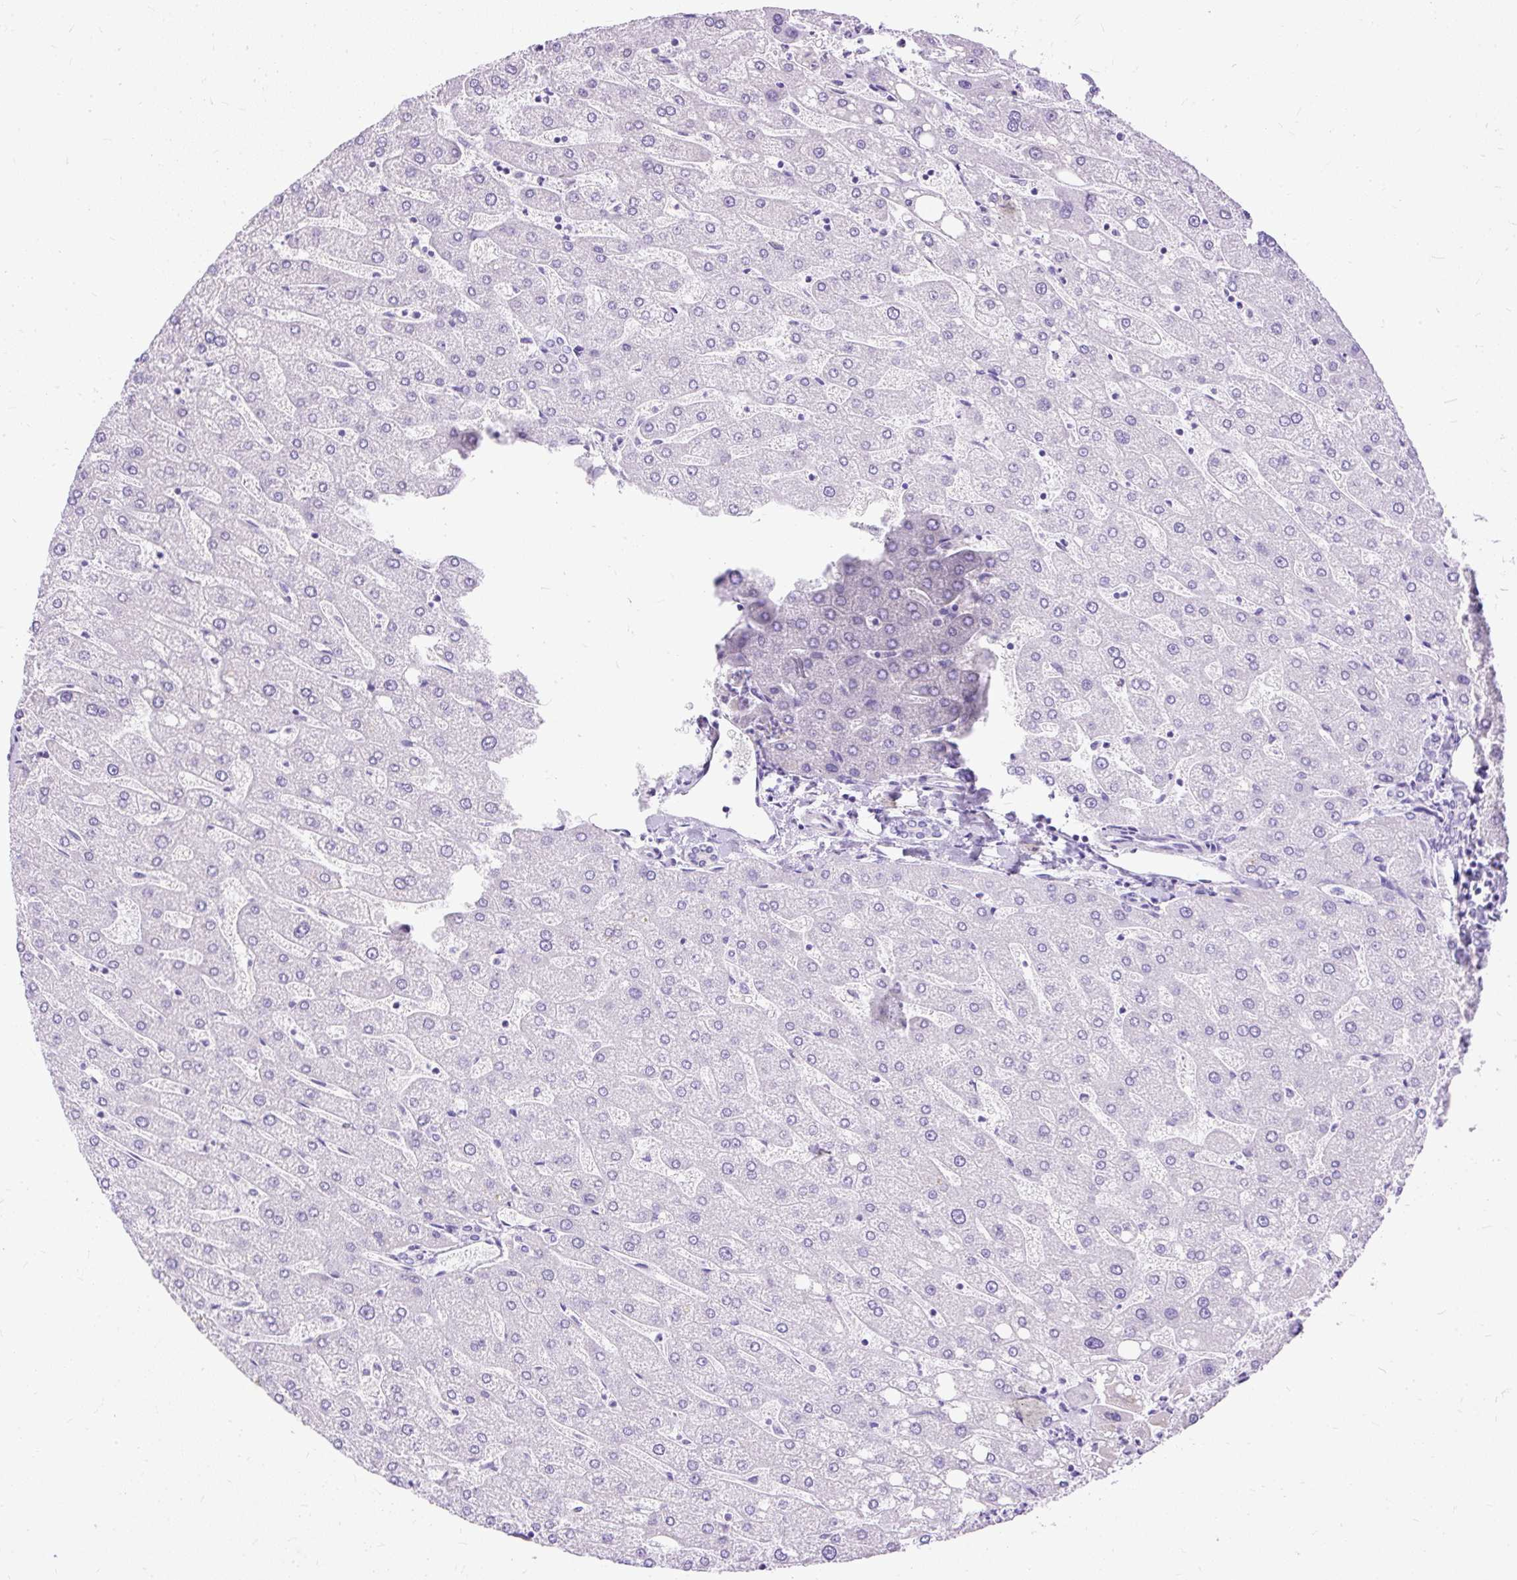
{"staining": {"intensity": "negative", "quantity": "none", "location": "none"}, "tissue": "liver", "cell_type": "Cholangiocytes", "image_type": "normal", "snomed": [{"axis": "morphology", "description": "Normal tissue, NOS"}, {"axis": "topography", "description": "Liver"}], "caption": "This is a micrograph of immunohistochemistry (IHC) staining of unremarkable liver, which shows no staining in cholangiocytes. (DAB immunohistochemistry (IHC) with hematoxylin counter stain).", "gene": "HEY1", "patient": {"sex": "male", "age": 67}}